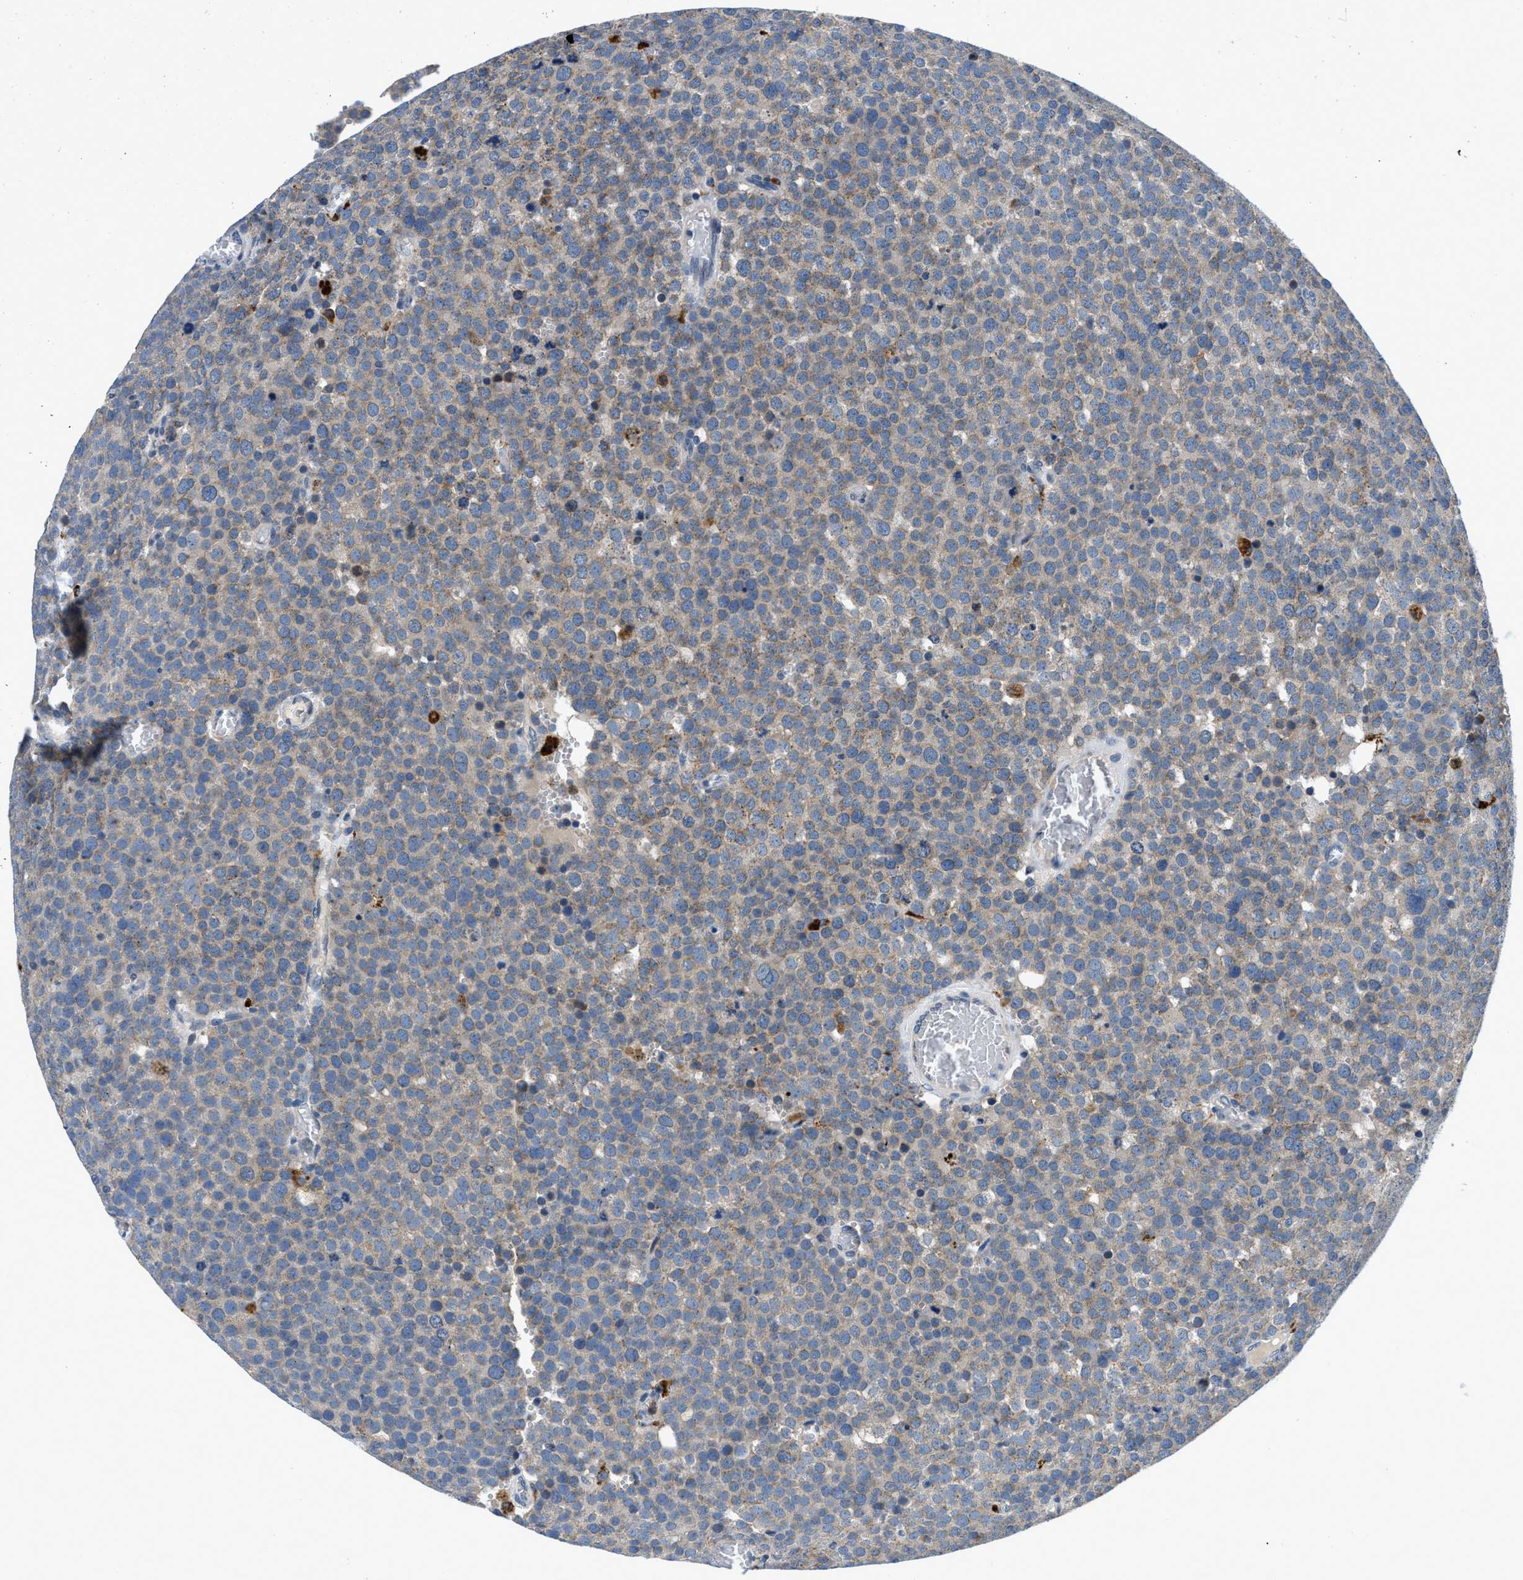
{"staining": {"intensity": "negative", "quantity": "none", "location": "none"}, "tissue": "testis cancer", "cell_type": "Tumor cells", "image_type": "cancer", "snomed": [{"axis": "morphology", "description": "Normal tissue, NOS"}, {"axis": "morphology", "description": "Seminoma, NOS"}, {"axis": "topography", "description": "Testis"}], "caption": "IHC image of human testis cancer stained for a protein (brown), which shows no positivity in tumor cells.", "gene": "ADGRE3", "patient": {"sex": "male", "age": 71}}